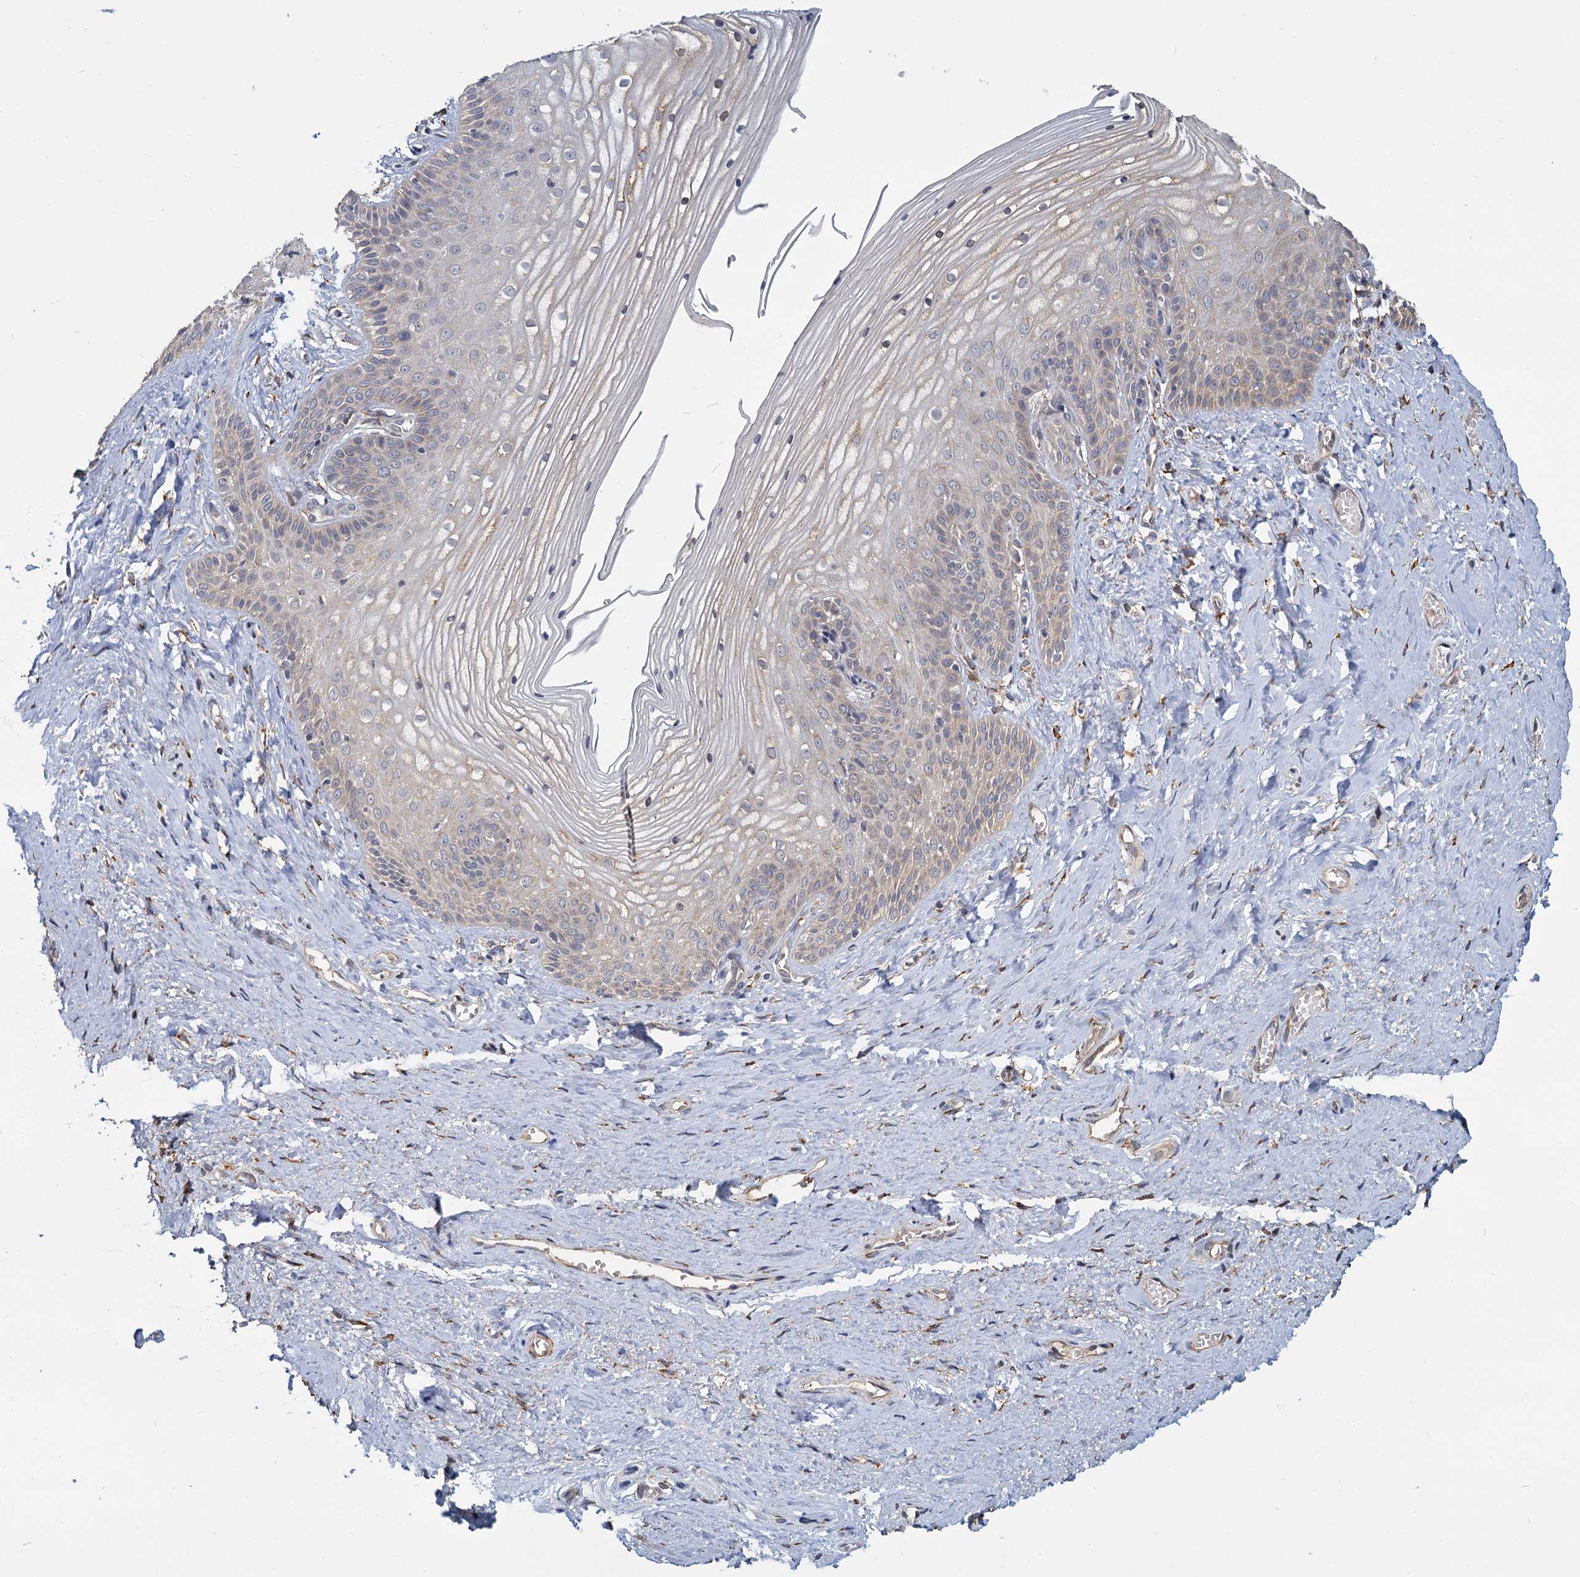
{"staining": {"intensity": "weak", "quantity": "25%-75%", "location": "cytoplasmic/membranous"}, "tissue": "vagina", "cell_type": "Squamous epithelial cells", "image_type": "normal", "snomed": [{"axis": "morphology", "description": "Normal tissue, NOS"}, {"axis": "topography", "description": "Vagina"}, {"axis": "topography", "description": "Cervix"}], "caption": "Vagina stained with DAB IHC reveals low levels of weak cytoplasmic/membranous staining in approximately 25%-75% of squamous epithelial cells.", "gene": "LRRC51", "patient": {"sex": "female", "age": 40}}